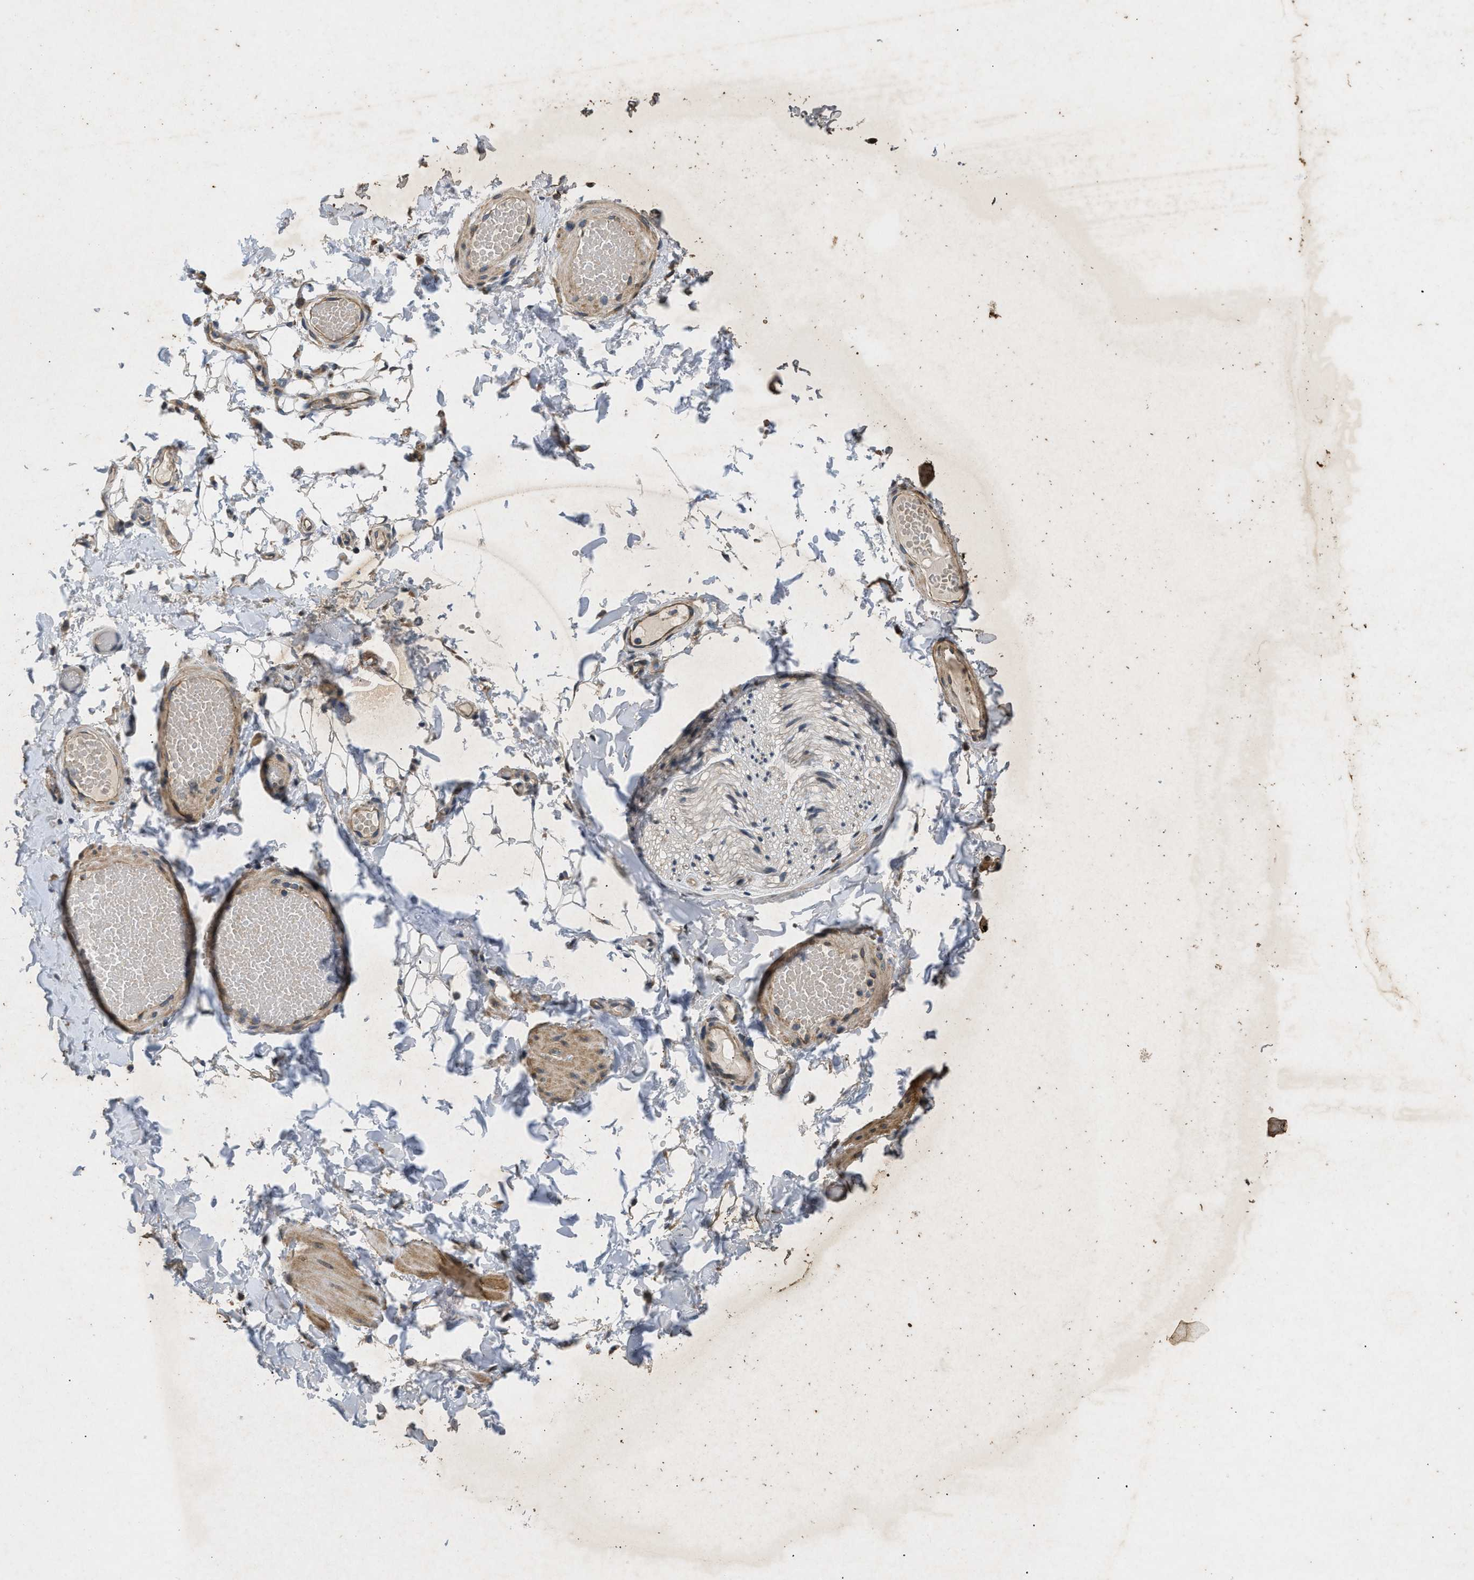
{"staining": {"intensity": "moderate", "quantity": "25%-75%", "location": "cytoplasmic/membranous"}, "tissue": "adipose tissue", "cell_type": "Adipocytes", "image_type": "normal", "snomed": [{"axis": "morphology", "description": "Normal tissue, NOS"}, {"axis": "topography", "description": "Adipose tissue"}, {"axis": "topography", "description": "Vascular tissue"}, {"axis": "topography", "description": "Peripheral nerve tissue"}], "caption": "High-magnification brightfield microscopy of benign adipose tissue stained with DAB (brown) and counterstained with hematoxylin (blue). adipocytes exhibit moderate cytoplasmic/membranous staining is identified in approximately25%-75% of cells.", "gene": "PRKG2", "patient": {"sex": "male", "age": 25}}